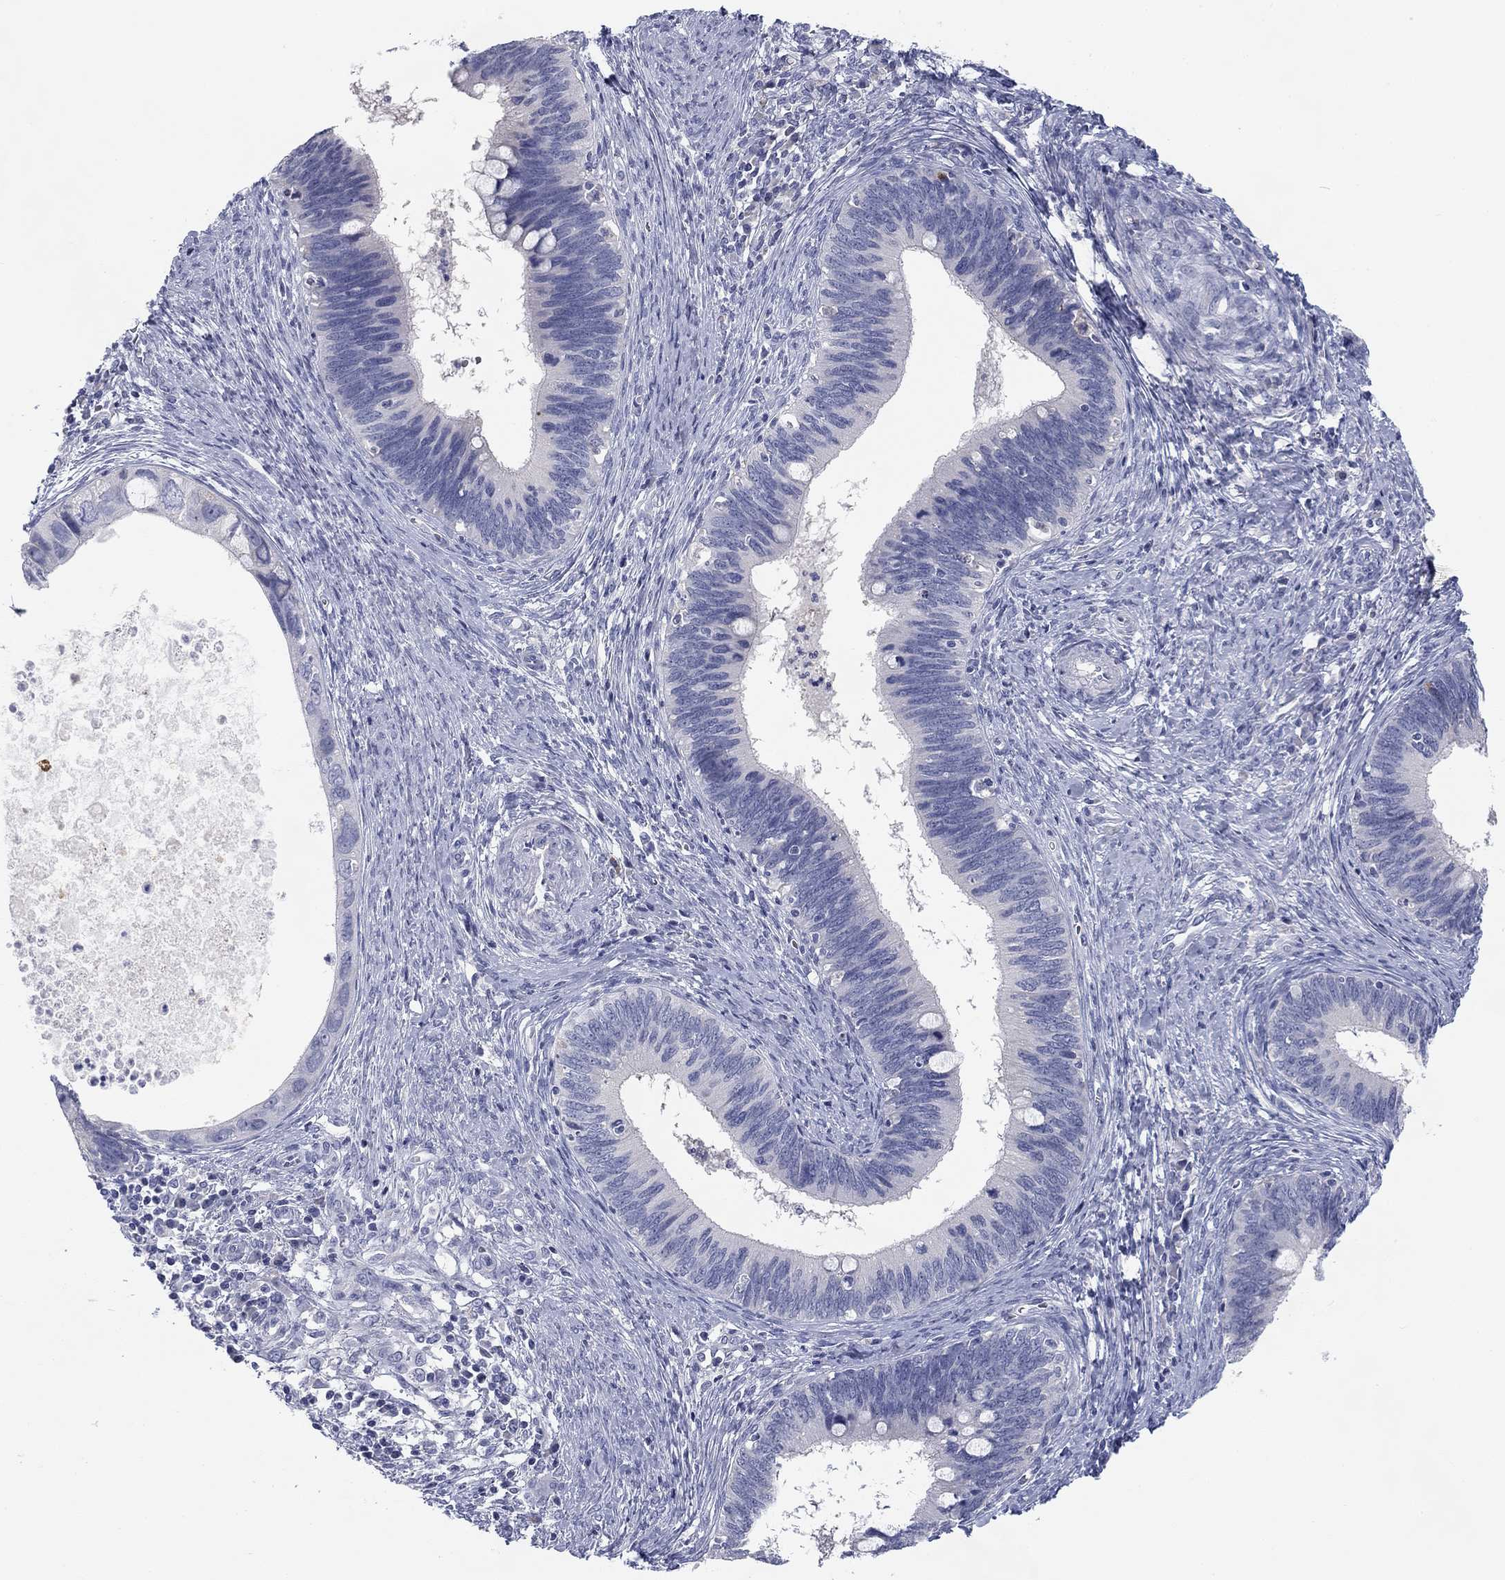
{"staining": {"intensity": "negative", "quantity": "none", "location": "none"}, "tissue": "cervical cancer", "cell_type": "Tumor cells", "image_type": "cancer", "snomed": [{"axis": "morphology", "description": "Adenocarcinoma, NOS"}, {"axis": "topography", "description": "Cervix"}], "caption": "Immunohistochemistry of human cervical cancer (adenocarcinoma) shows no expression in tumor cells.", "gene": "CALB1", "patient": {"sex": "female", "age": 42}}